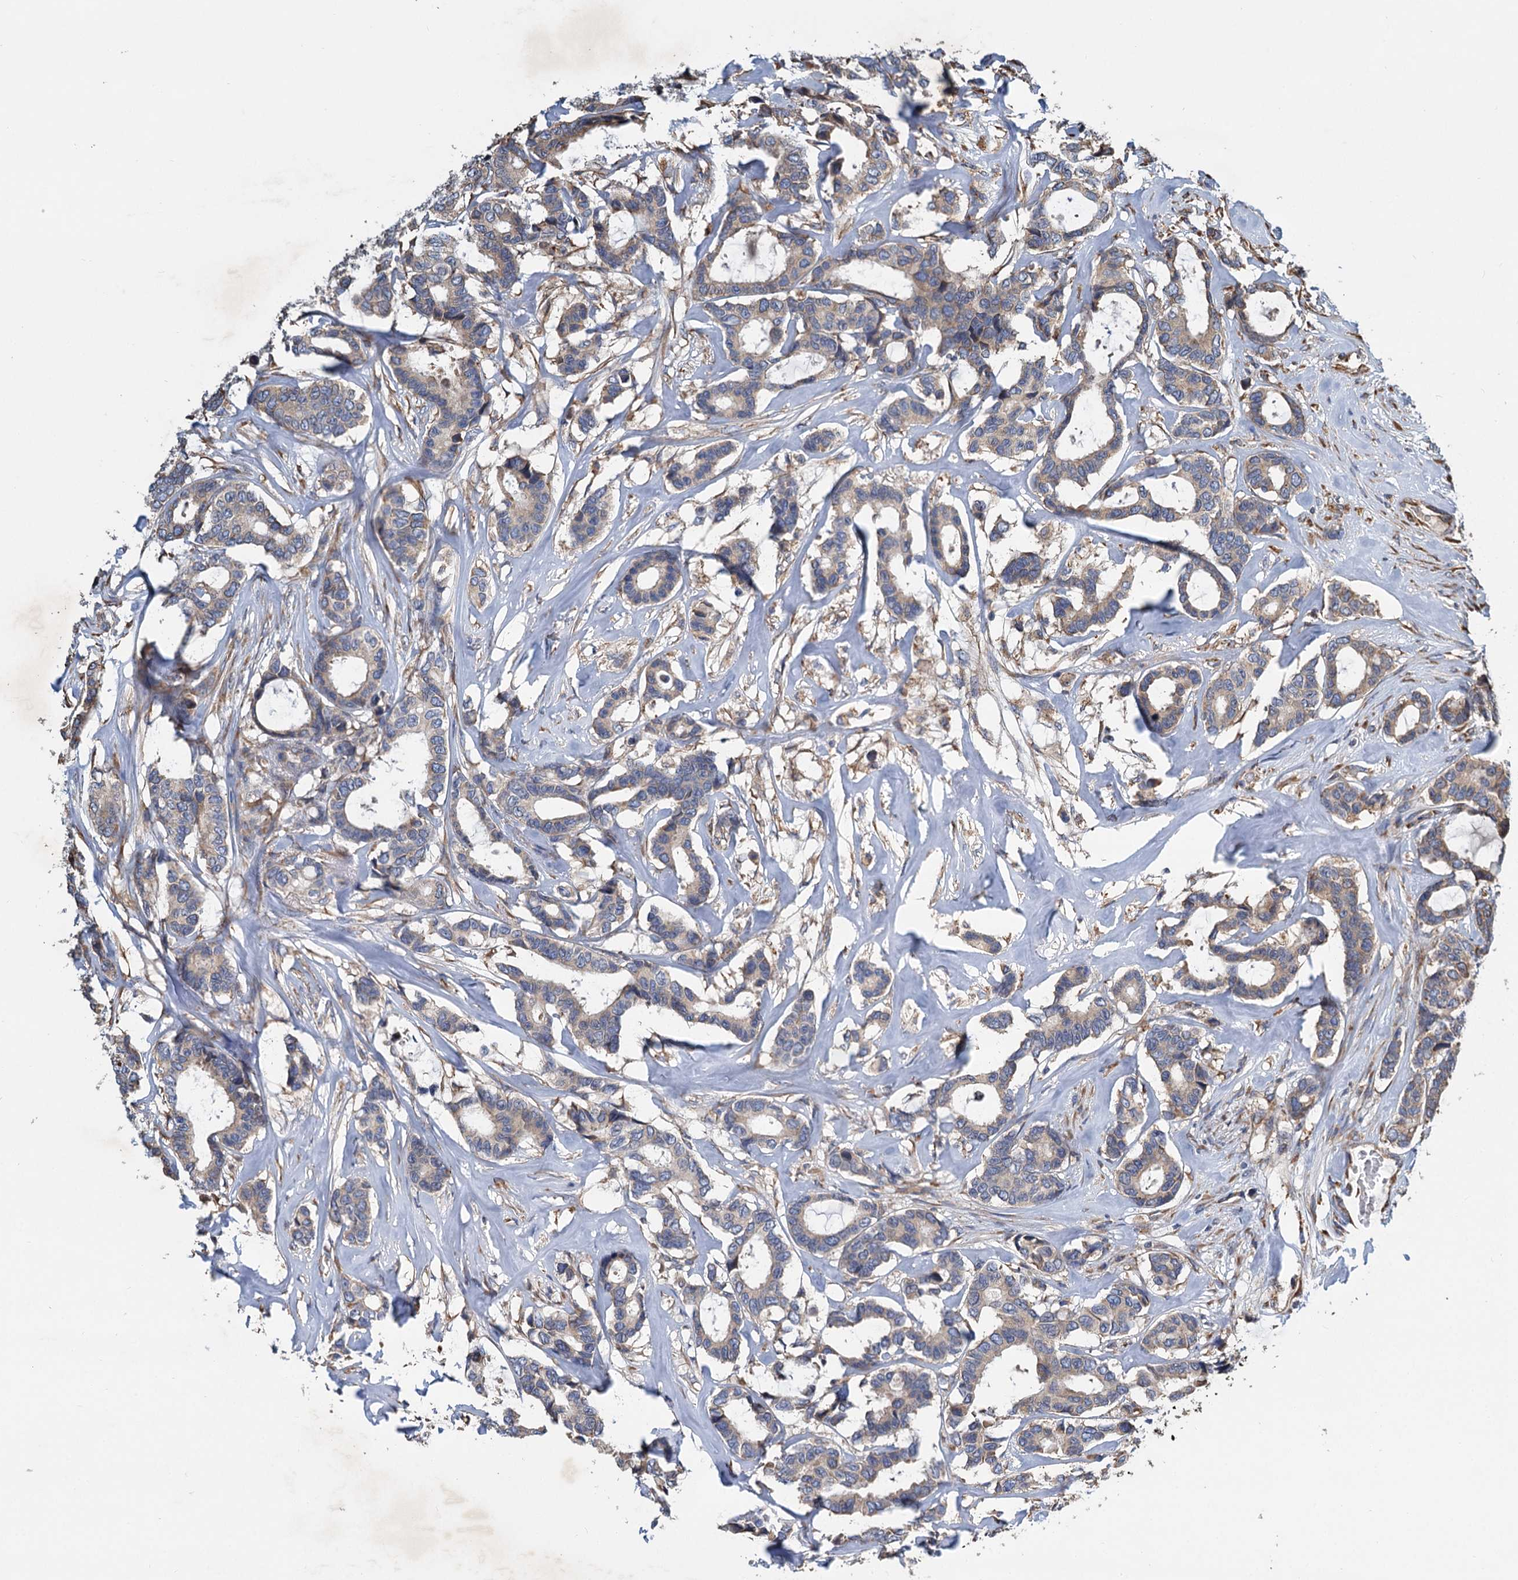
{"staining": {"intensity": "weak", "quantity": ">75%", "location": "cytoplasmic/membranous"}, "tissue": "breast cancer", "cell_type": "Tumor cells", "image_type": "cancer", "snomed": [{"axis": "morphology", "description": "Duct carcinoma"}, {"axis": "topography", "description": "Breast"}], "caption": "Protein staining of breast cancer (invasive ductal carcinoma) tissue demonstrates weak cytoplasmic/membranous positivity in approximately >75% of tumor cells.", "gene": "LINS1", "patient": {"sex": "female", "age": 87}}